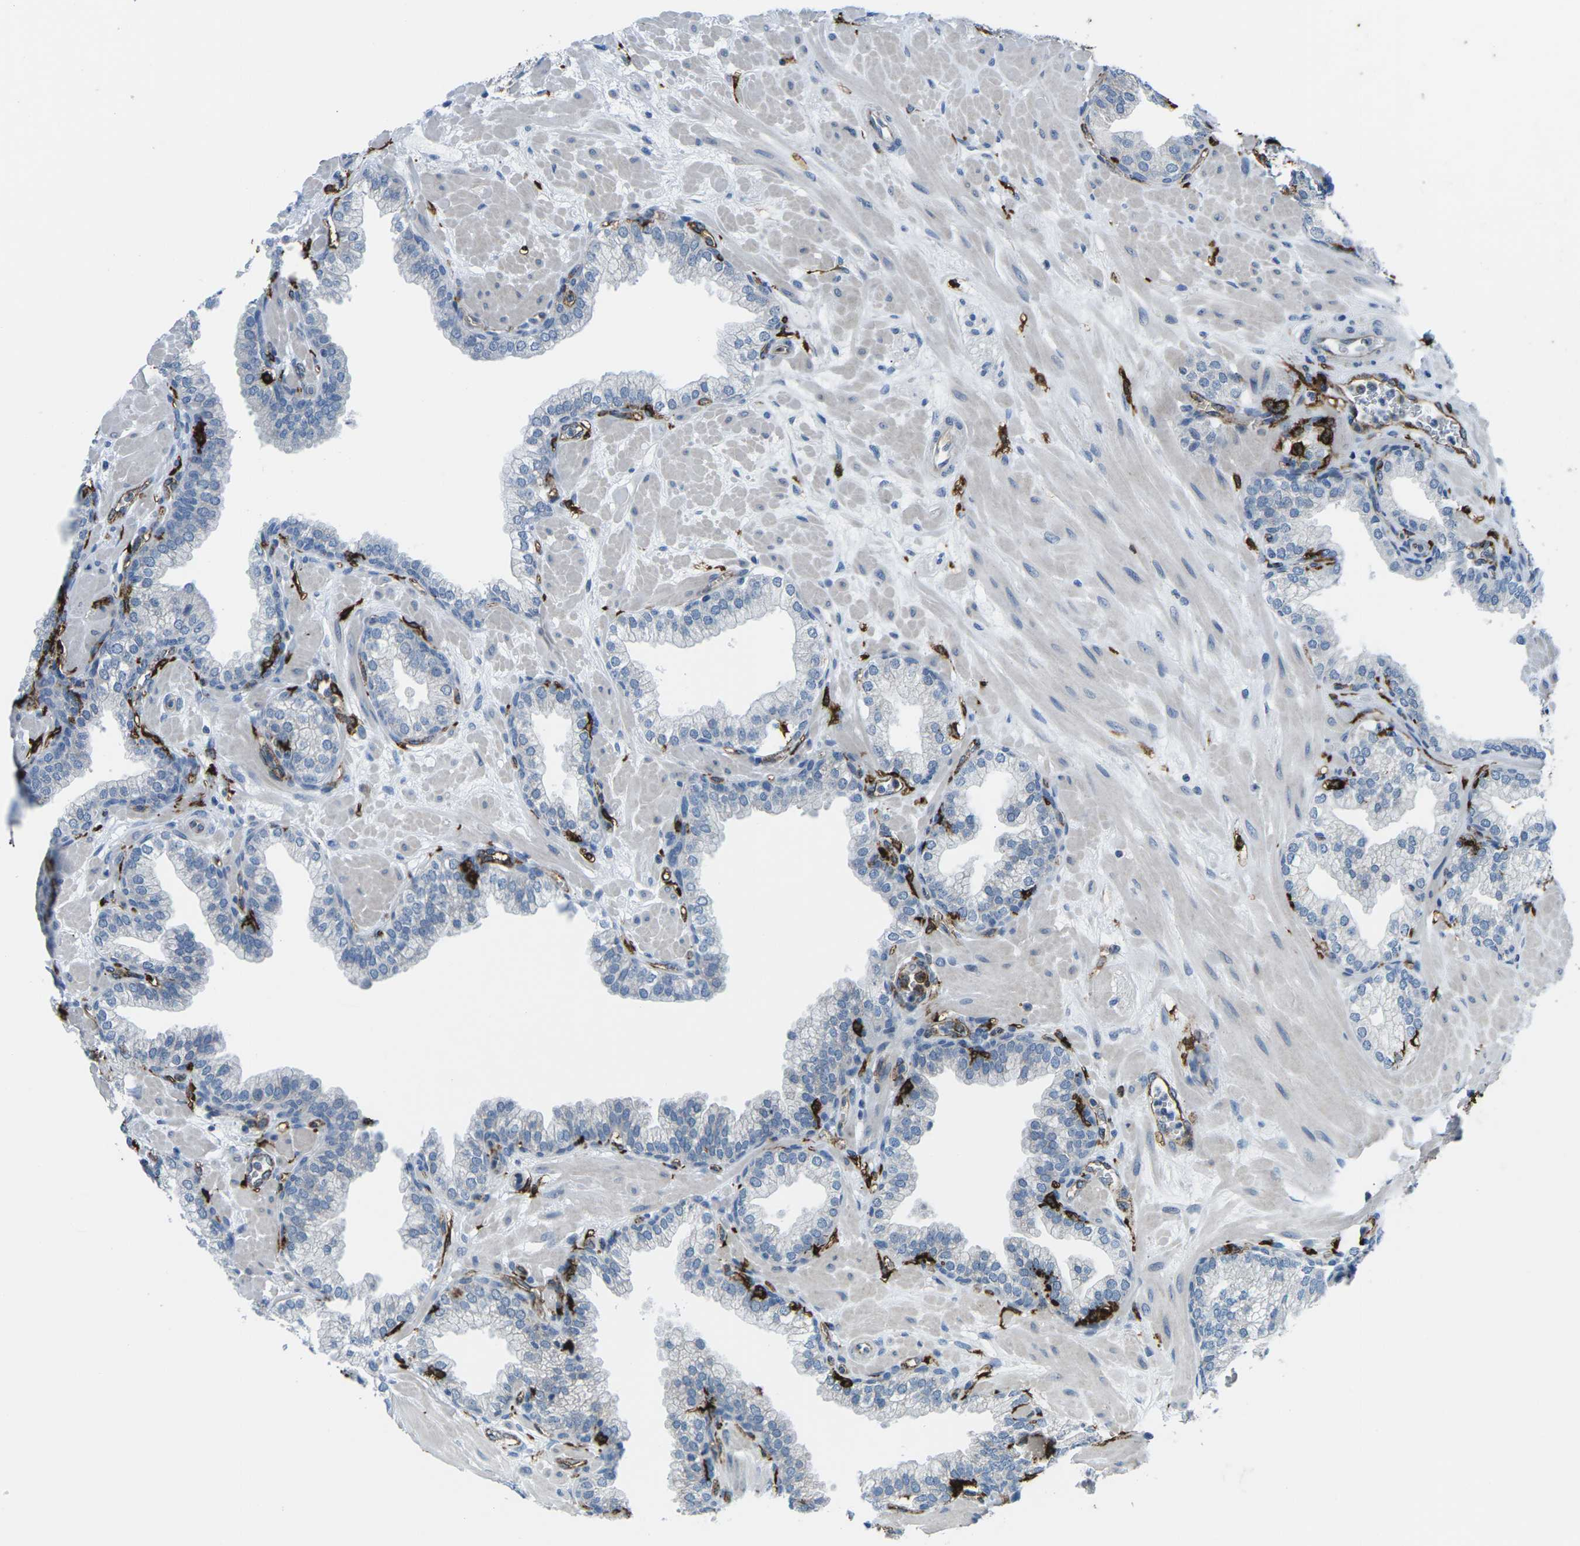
{"staining": {"intensity": "negative", "quantity": "none", "location": "none"}, "tissue": "prostate", "cell_type": "Glandular cells", "image_type": "normal", "snomed": [{"axis": "morphology", "description": "Normal tissue, NOS"}, {"axis": "morphology", "description": "Urothelial carcinoma, Low grade"}, {"axis": "topography", "description": "Urinary bladder"}, {"axis": "topography", "description": "Prostate"}], "caption": "Prostate stained for a protein using immunohistochemistry (IHC) shows no staining glandular cells.", "gene": "PTPN1", "patient": {"sex": "male", "age": 60}}